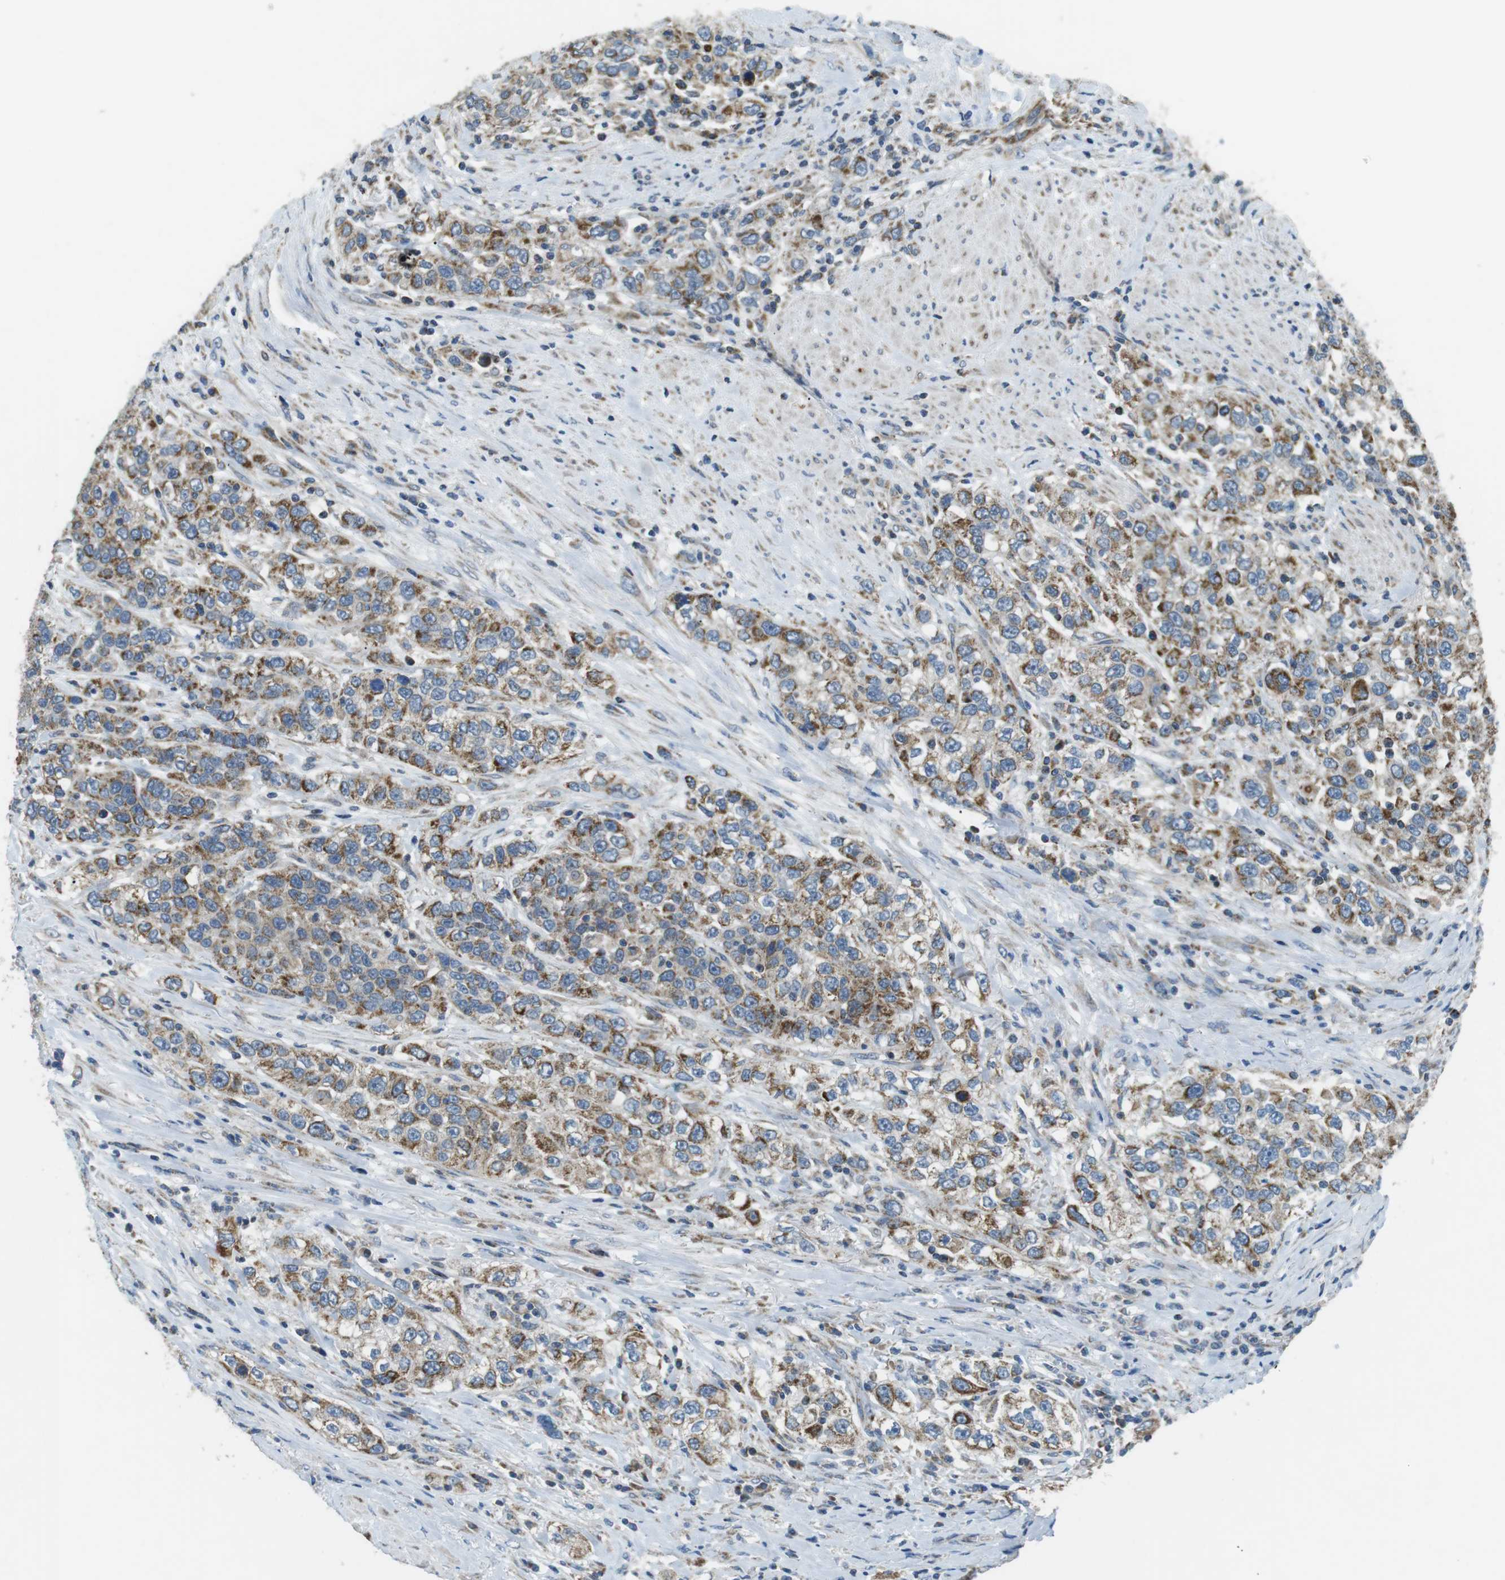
{"staining": {"intensity": "moderate", "quantity": ">75%", "location": "cytoplasmic/membranous"}, "tissue": "urothelial cancer", "cell_type": "Tumor cells", "image_type": "cancer", "snomed": [{"axis": "morphology", "description": "Urothelial carcinoma, High grade"}, {"axis": "topography", "description": "Urinary bladder"}], "caption": "Immunohistochemical staining of human urothelial carcinoma (high-grade) reveals medium levels of moderate cytoplasmic/membranous protein expression in about >75% of tumor cells.", "gene": "BACE1", "patient": {"sex": "female", "age": 80}}